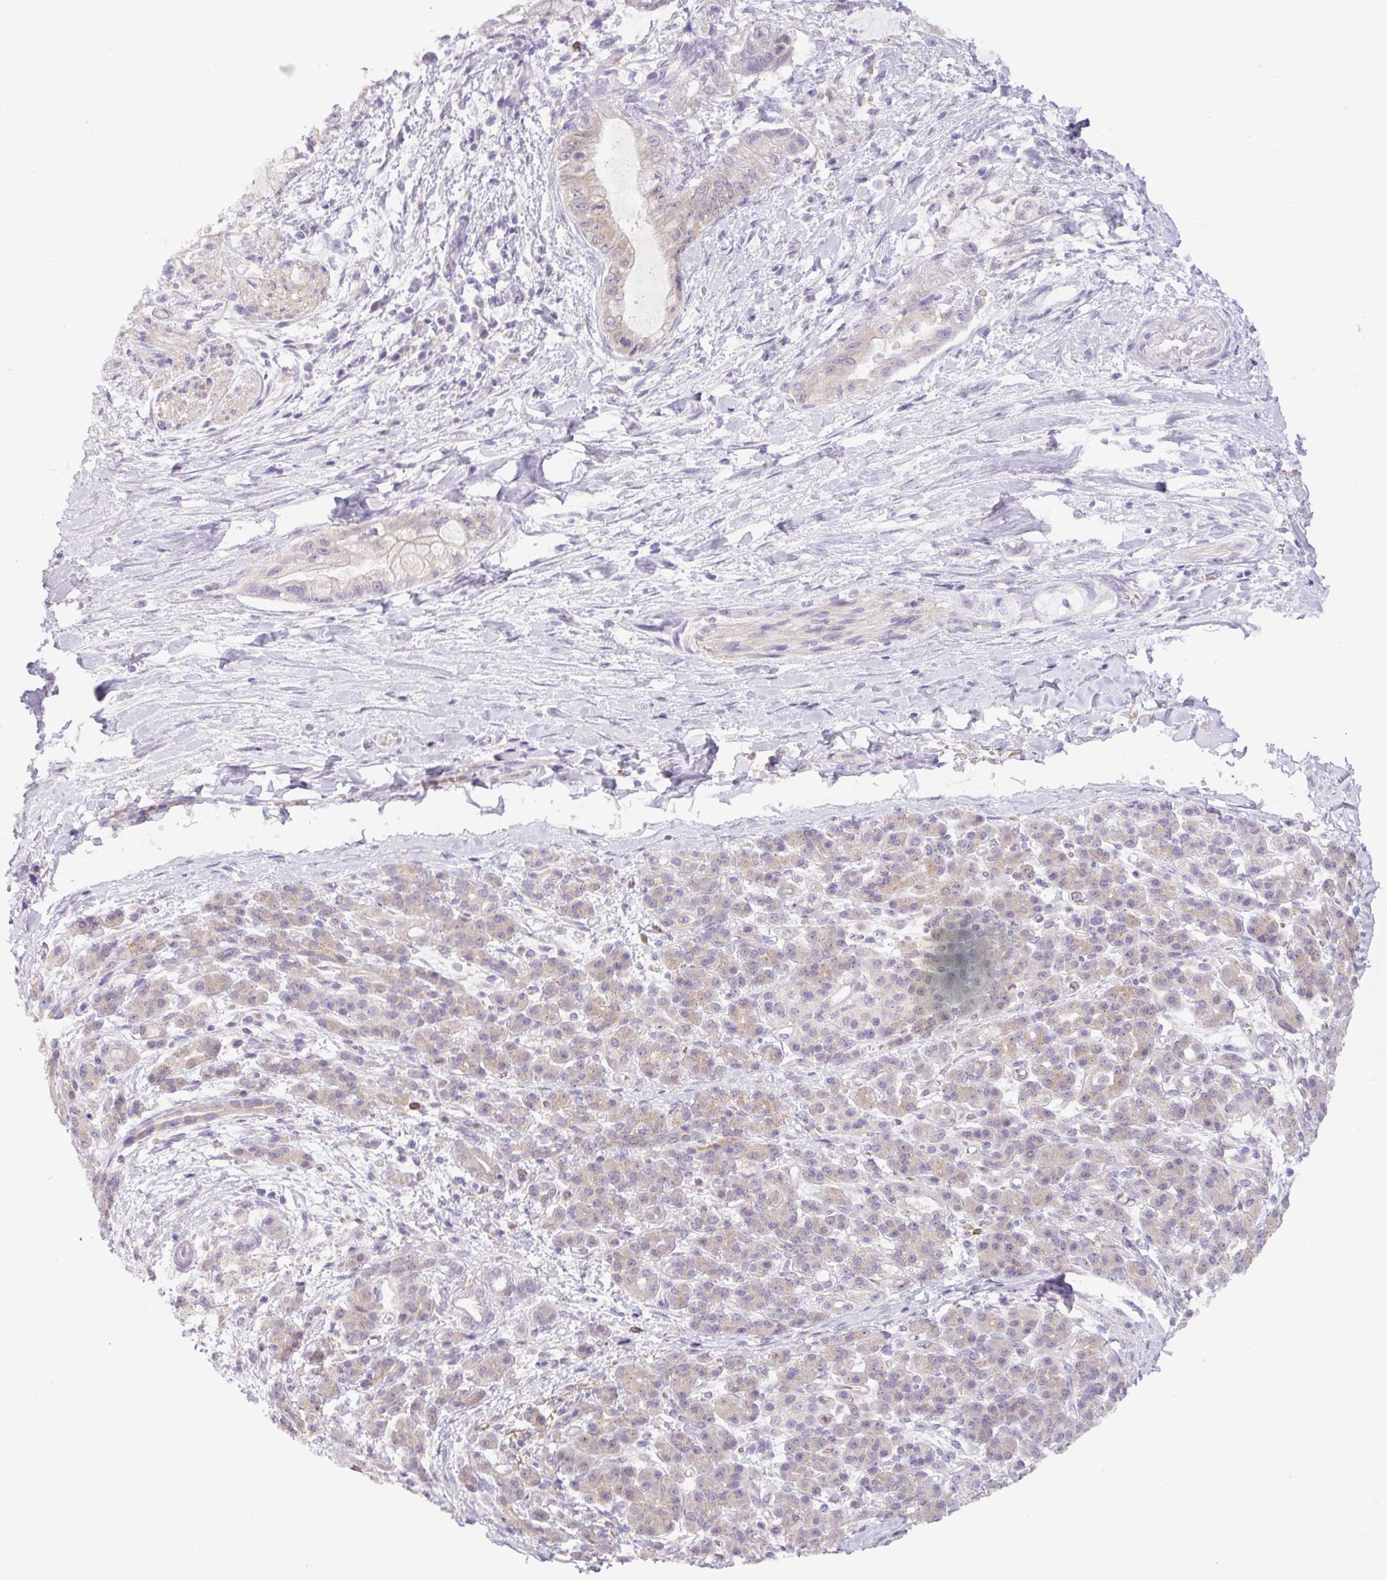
{"staining": {"intensity": "weak", "quantity": "<25%", "location": "cytoplasmic/membranous"}, "tissue": "pancreatic cancer", "cell_type": "Tumor cells", "image_type": "cancer", "snomed": [{"axis": "morphology", "description": "Adenocarcinoma, NOS"}, {"axis": "topography", "description": "Pancreas"}], "caption": "Protein analysis of pancreatic cancer exhibits no significant staining in tumor cells. (DAB IHC, high magnification).", "gene": "TONSL", "patient": {"sex": "male", "age": 48}}